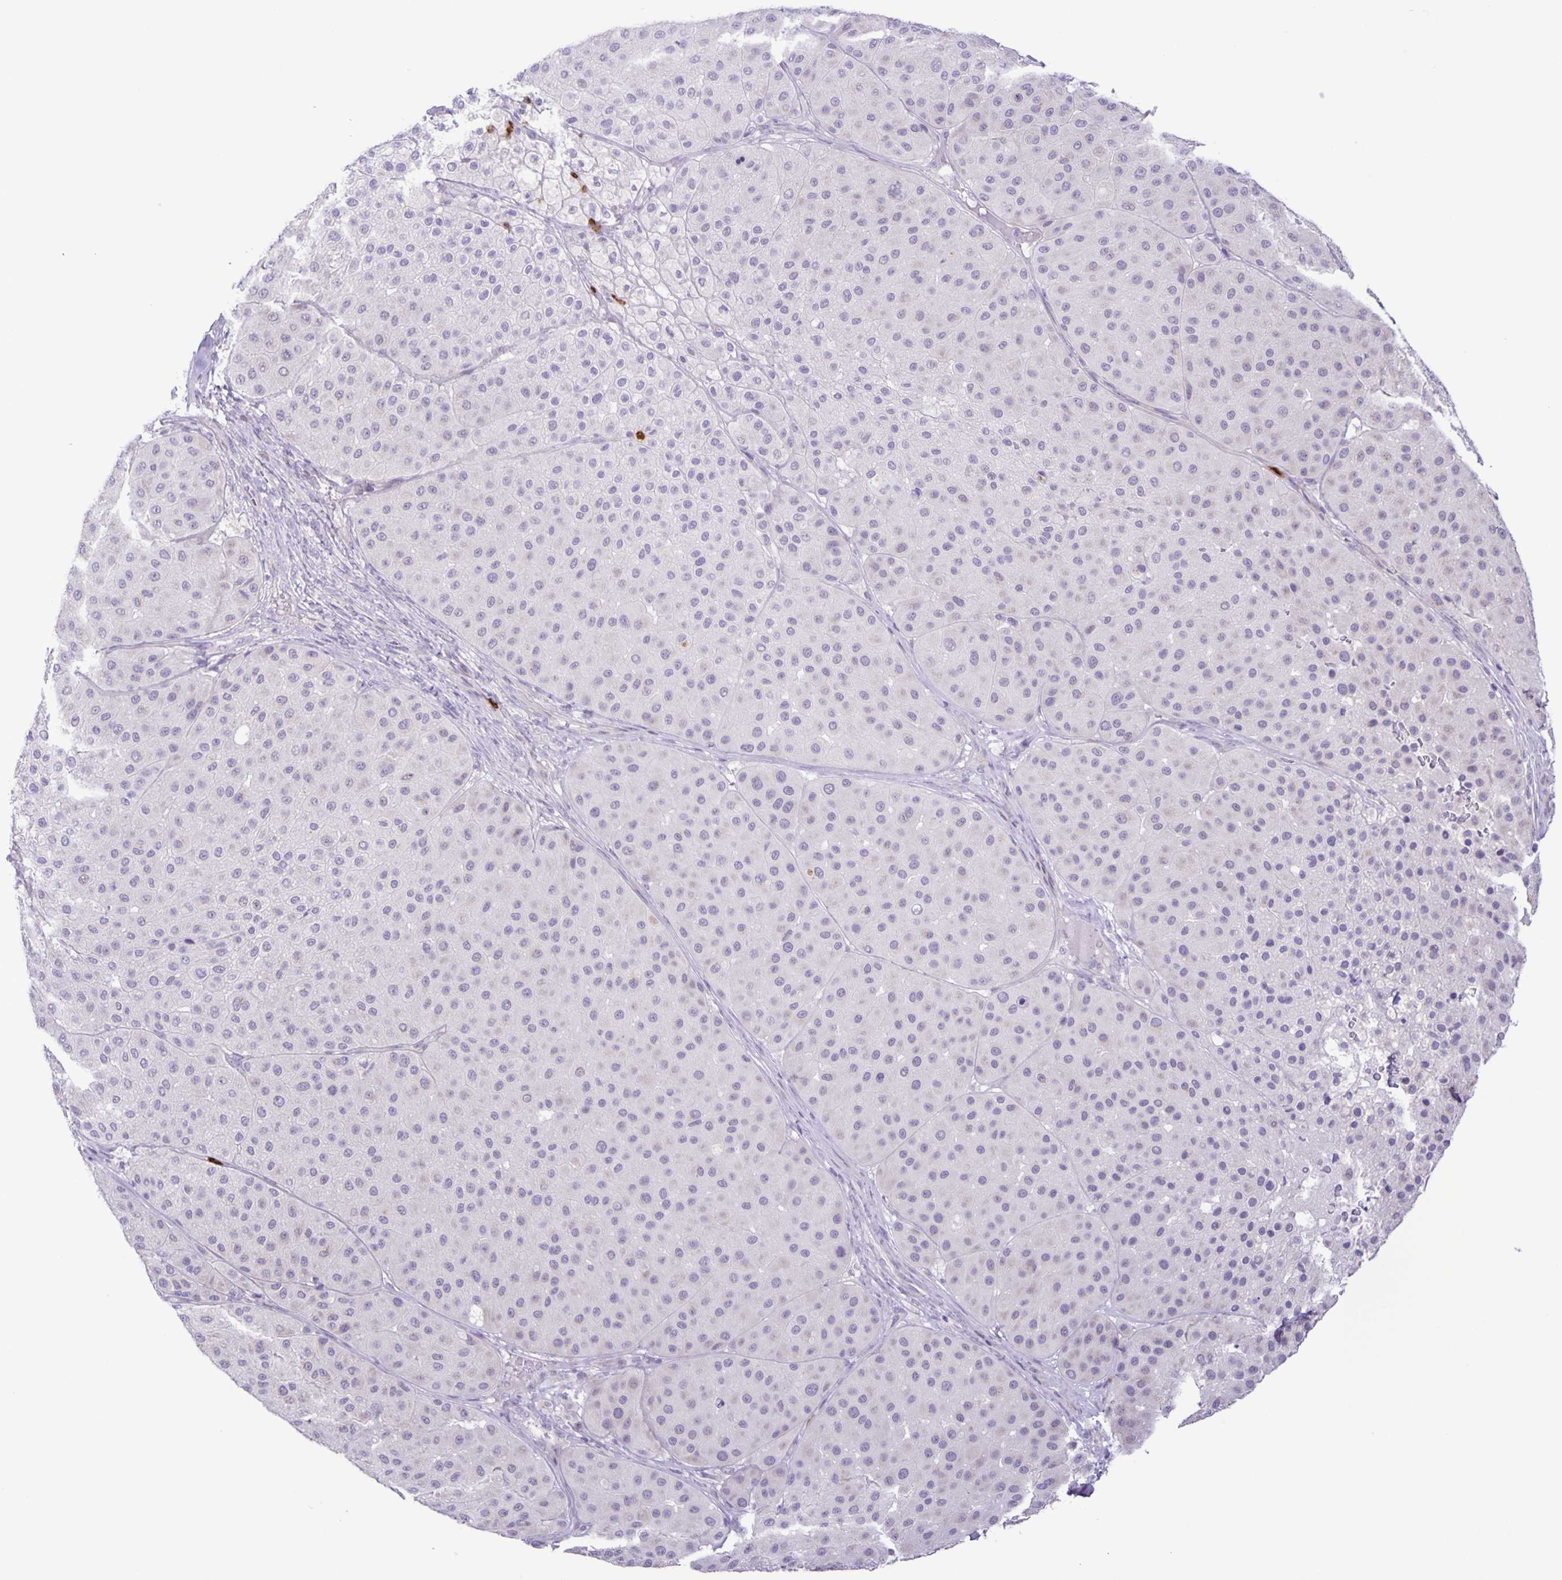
{"staining": {"intensity": "negative", "quantity": "none", "location": "none"}, "tissue": "melanoma", "cell_type": "Tumor cells", "image_type": "cancer", "snomed": [{"axis": "morphology", "description": "Malignant melanoma, Metastatic site"}, {"axis": "topography", "description": "Smooth muscle"}], "caption": "DAB (3,3'-diaminobenzidine) immunohistochemical staining of malignant melanoma (metastatic site) shows no significant staining in tumor cells. (Stains: DAB (3,3'-diaminobenzidine) IHC with hematoxylin counter stain, Microscopy: brightfield microscopy at high magnification).", "gene": "ADCK1", "patient": {"sex": "male", "age": 41}}